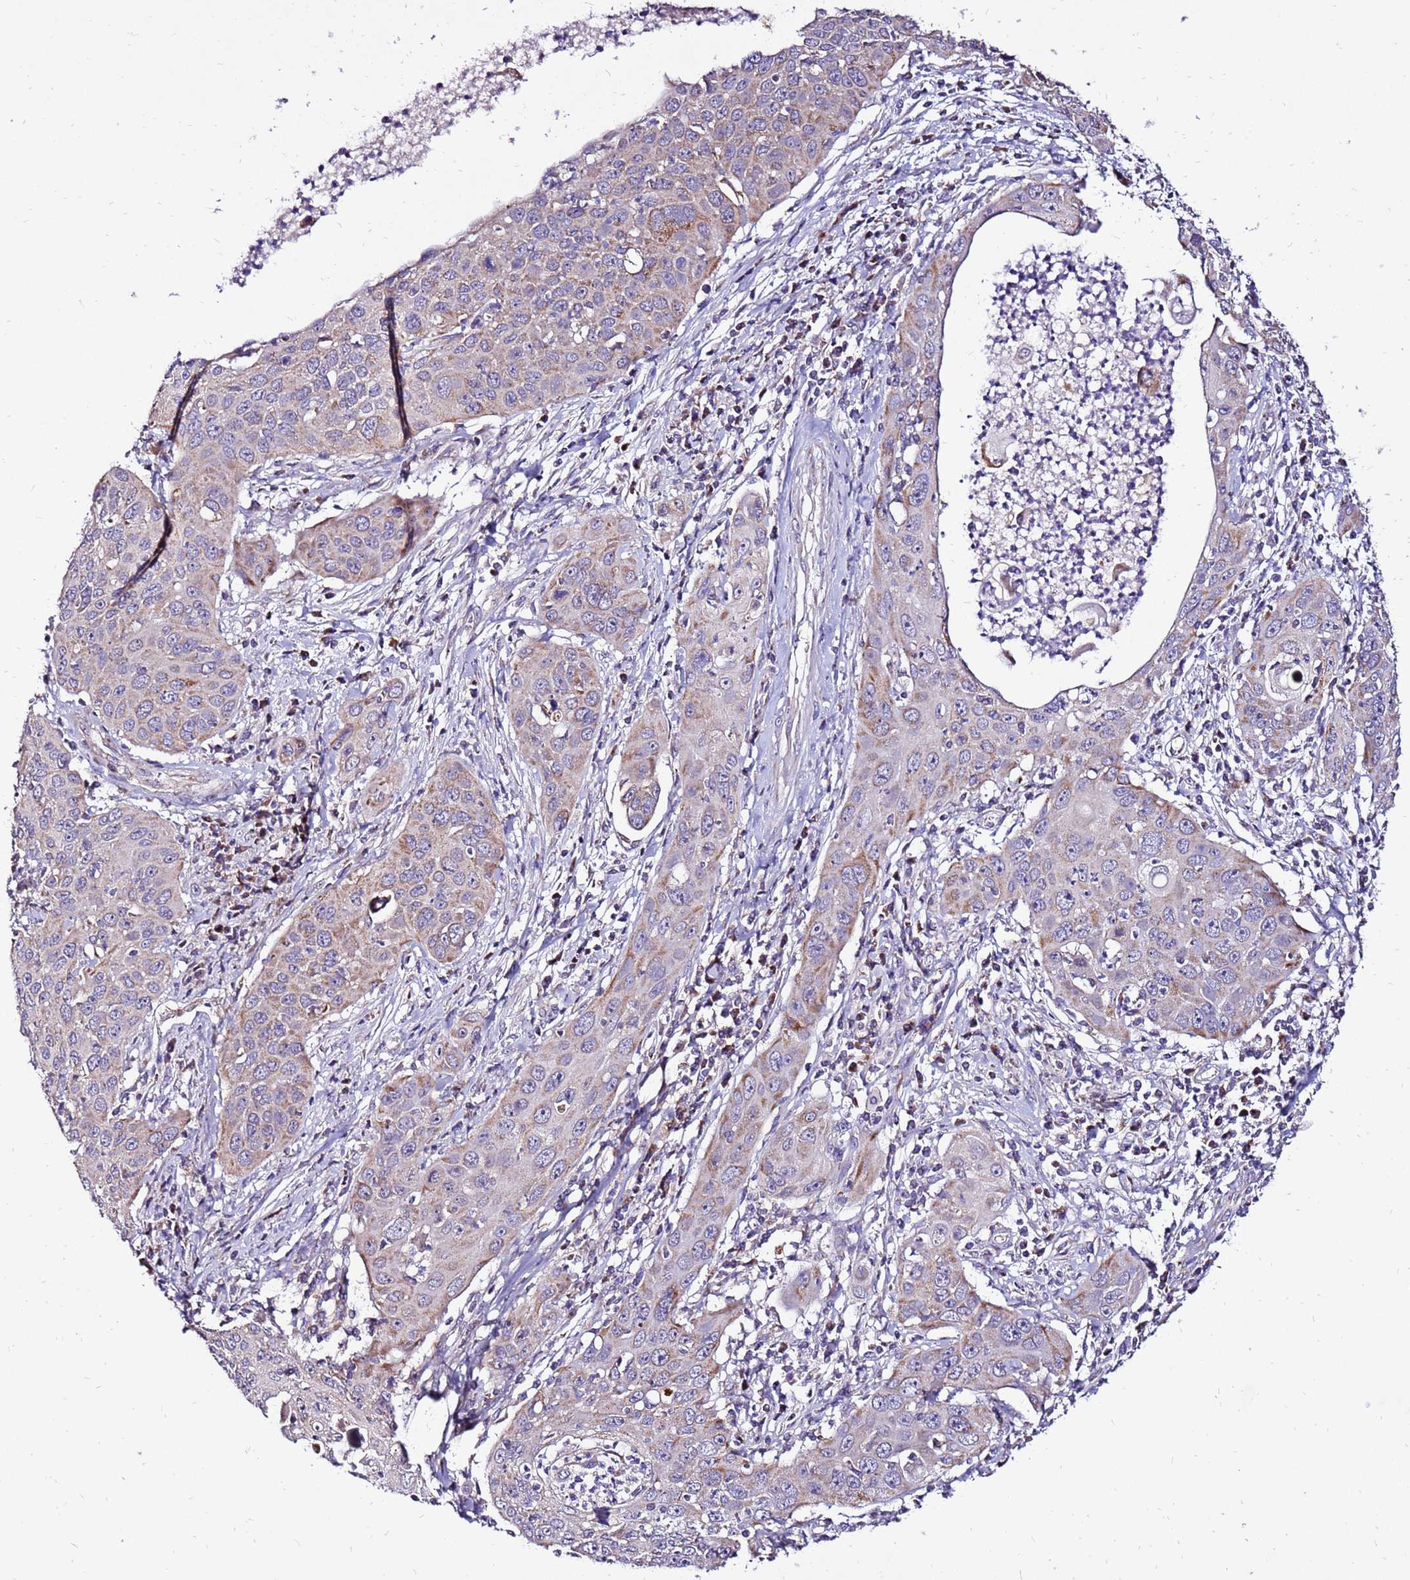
{"staining": {"intensity": "weak", "quantity": "<25%", "location": "cytoplasmic/membranous"}, "tissue": "cervical cancer", "cell_type": "Tumor cells", "image_type": "cancer", "snomed": [{"axis": "morphology", "description": "Squamous cell carcinoma, NOS"}, {"axis": "topography", "description": "Cervix"}], "caption": "Photomicrograph shows no significant protein expression in tumor cells of squamous cell carcinoma (cervical). (DAB IHC with hematoxylin counter stain).", "gene": "SPSB3", "patient": {"sex": "female", "age": 36}}